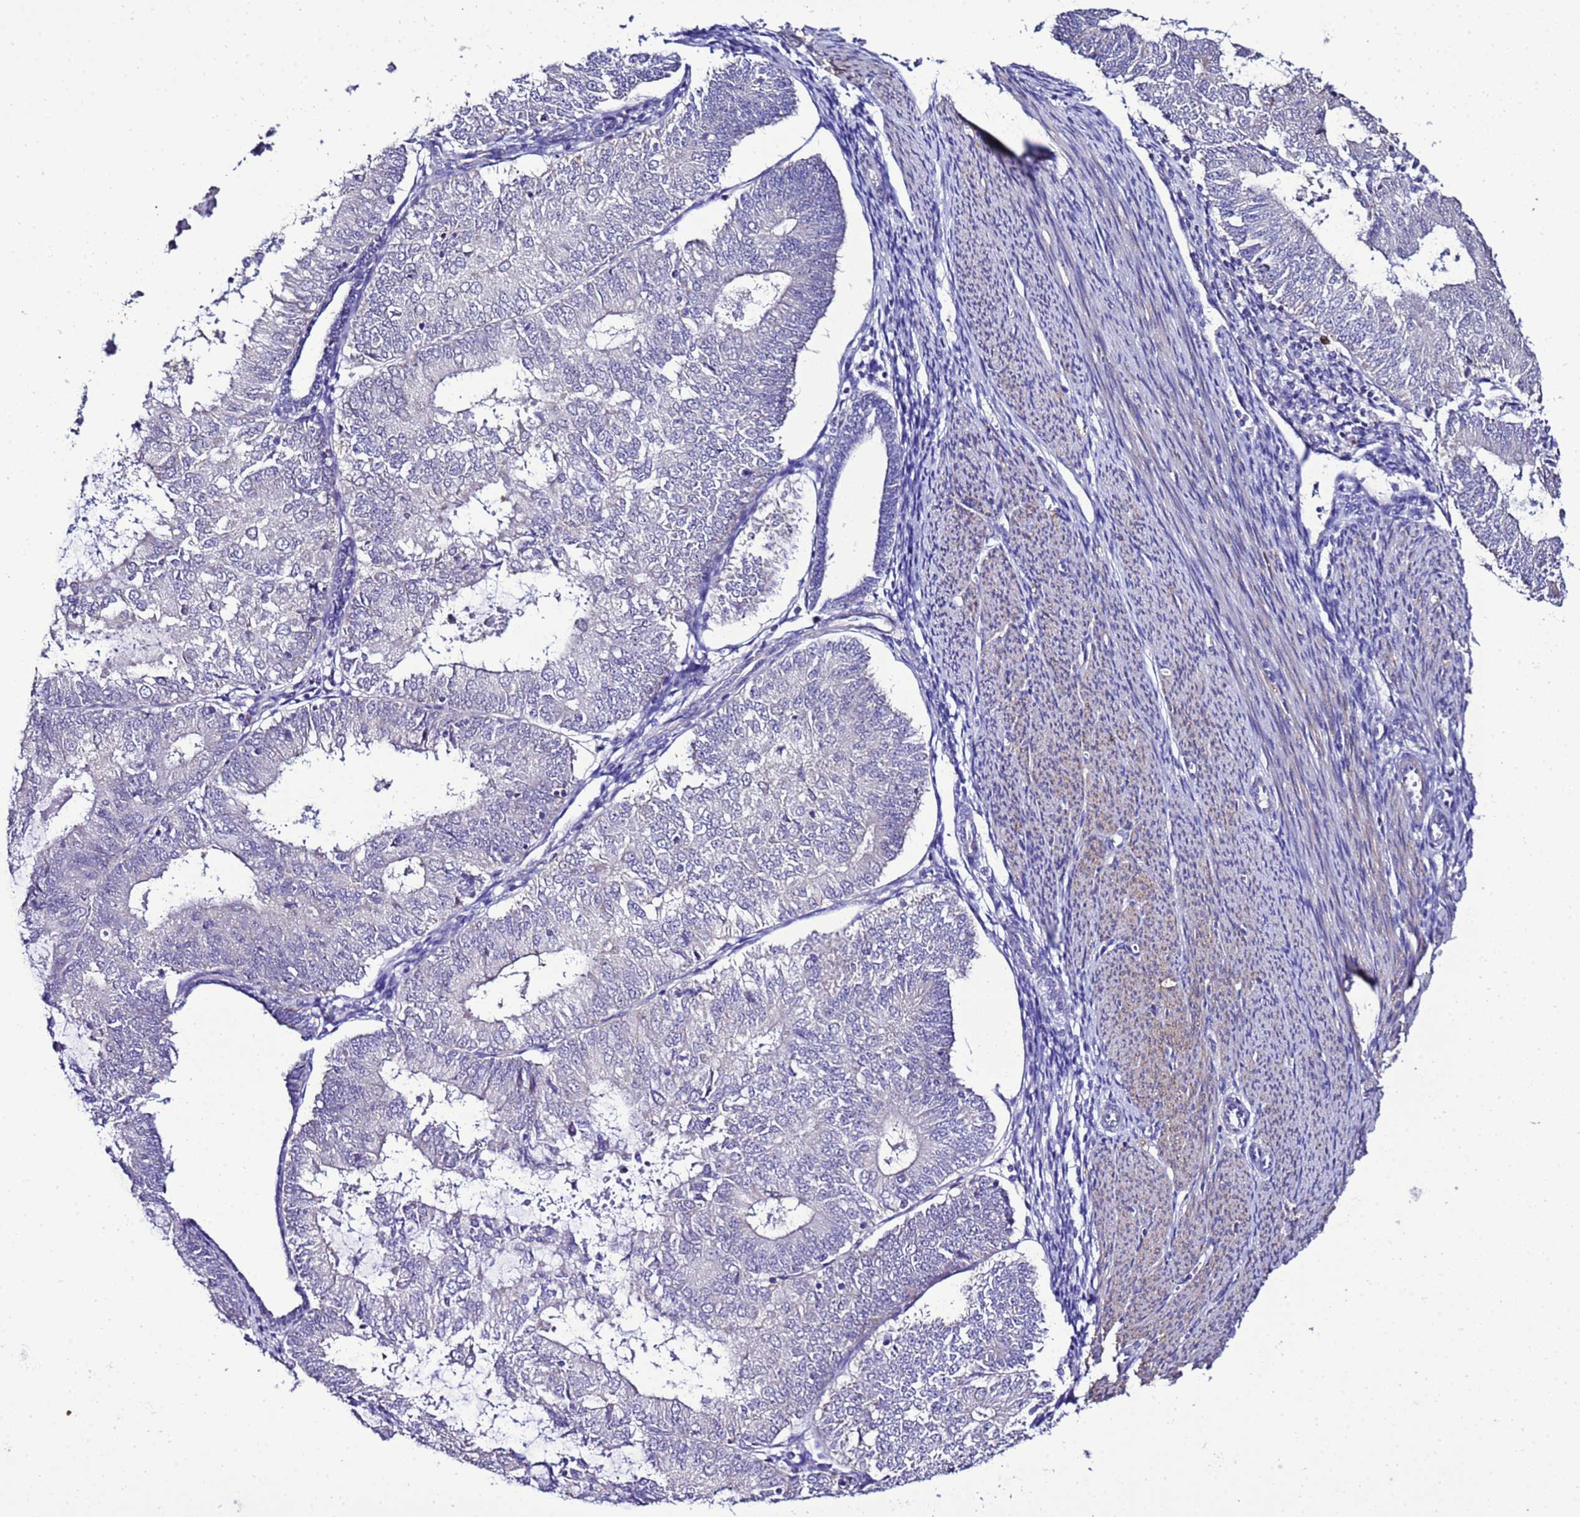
{"staining": {"intensity": "negative", "quantity": "none", "location": "none"}, "tissue": "endometrial cancer", "cell_type": "Tumor cells", "image_type": "cancer", "snomed": [{"axis": "morphology", "description": "Adenocarcinoma, NOS"}, {"axis": "topography", "description": "Endometrium"}], "caption": "IHC photomicrograph of adenocarcinoma (endometrial) stained for a protein (brown), which reveals no staining in tumor cells. The staining was performed using DAB to visualize the protein expression in brown, while the nuclei were stained in blue with hematoxylin (Magnification: 20x).", "gene": "DPH6", "patient": {"sex": "female", "age": 57}}